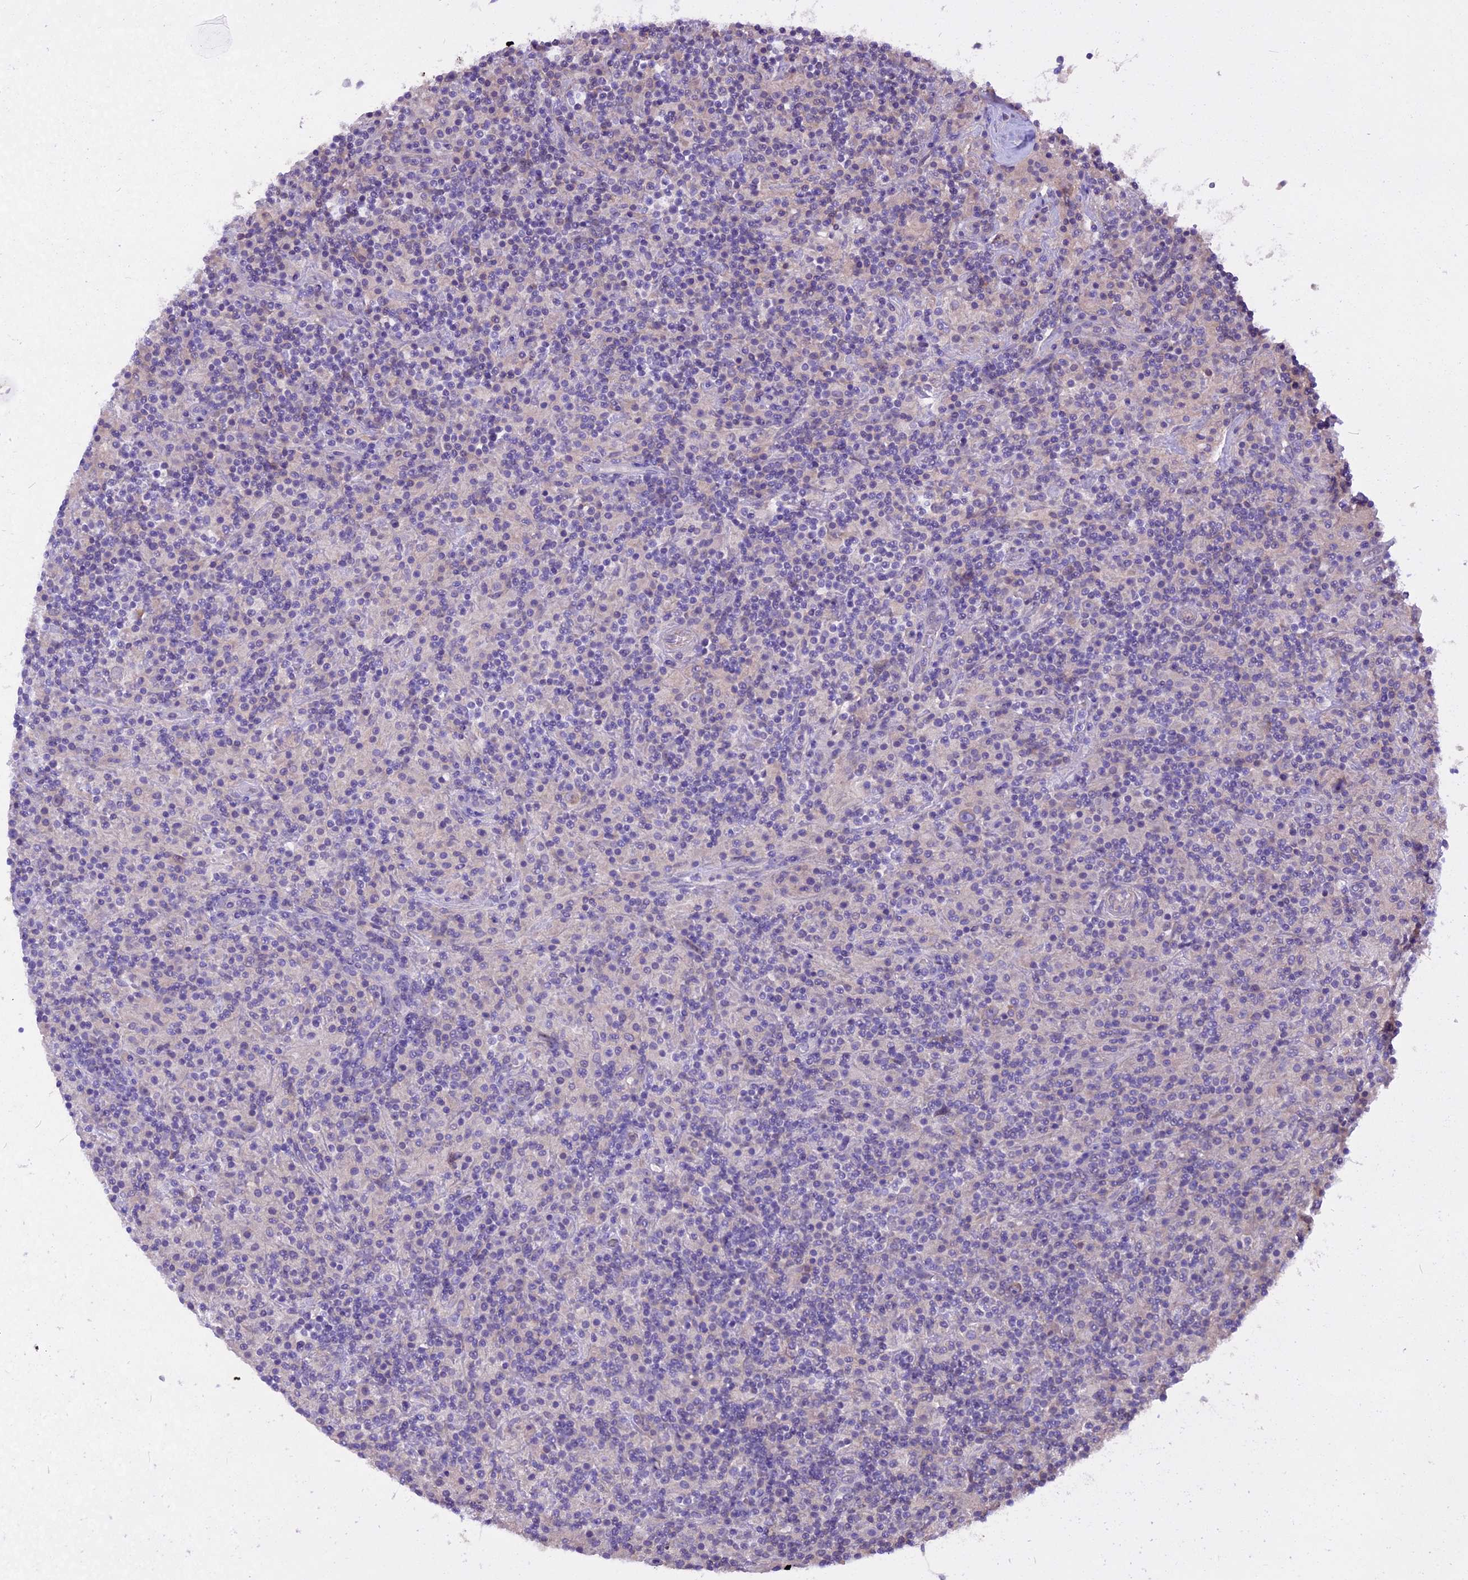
{"staining": {"intensity": "moderate", "quantity": "25%-75%", "location": "cytoplasmic/membranous"}, "tissue": "lymphoma", "cell_type": "Tumor cells", "image_type": "cancer", "snomed": [{"axis": "morphology", "description": "Hodgkin's disease, NOS"}, {"axis": "topography", "description": "Lymph node"}], "caption": "Tumor cells display medium levels of moderate cytoplasmic/membranous expression in about 25%-75% of cells in human Hodgkin's disease. The staining was performed using DAB (3,3'-diaminobenzidine) to visualize the protein expression in brown, while the nuclei were stained in blue with hematoxylin (Magnification: 20x).", "gene": "ANO3", "patient": {"sex": "male", "age": 70}}